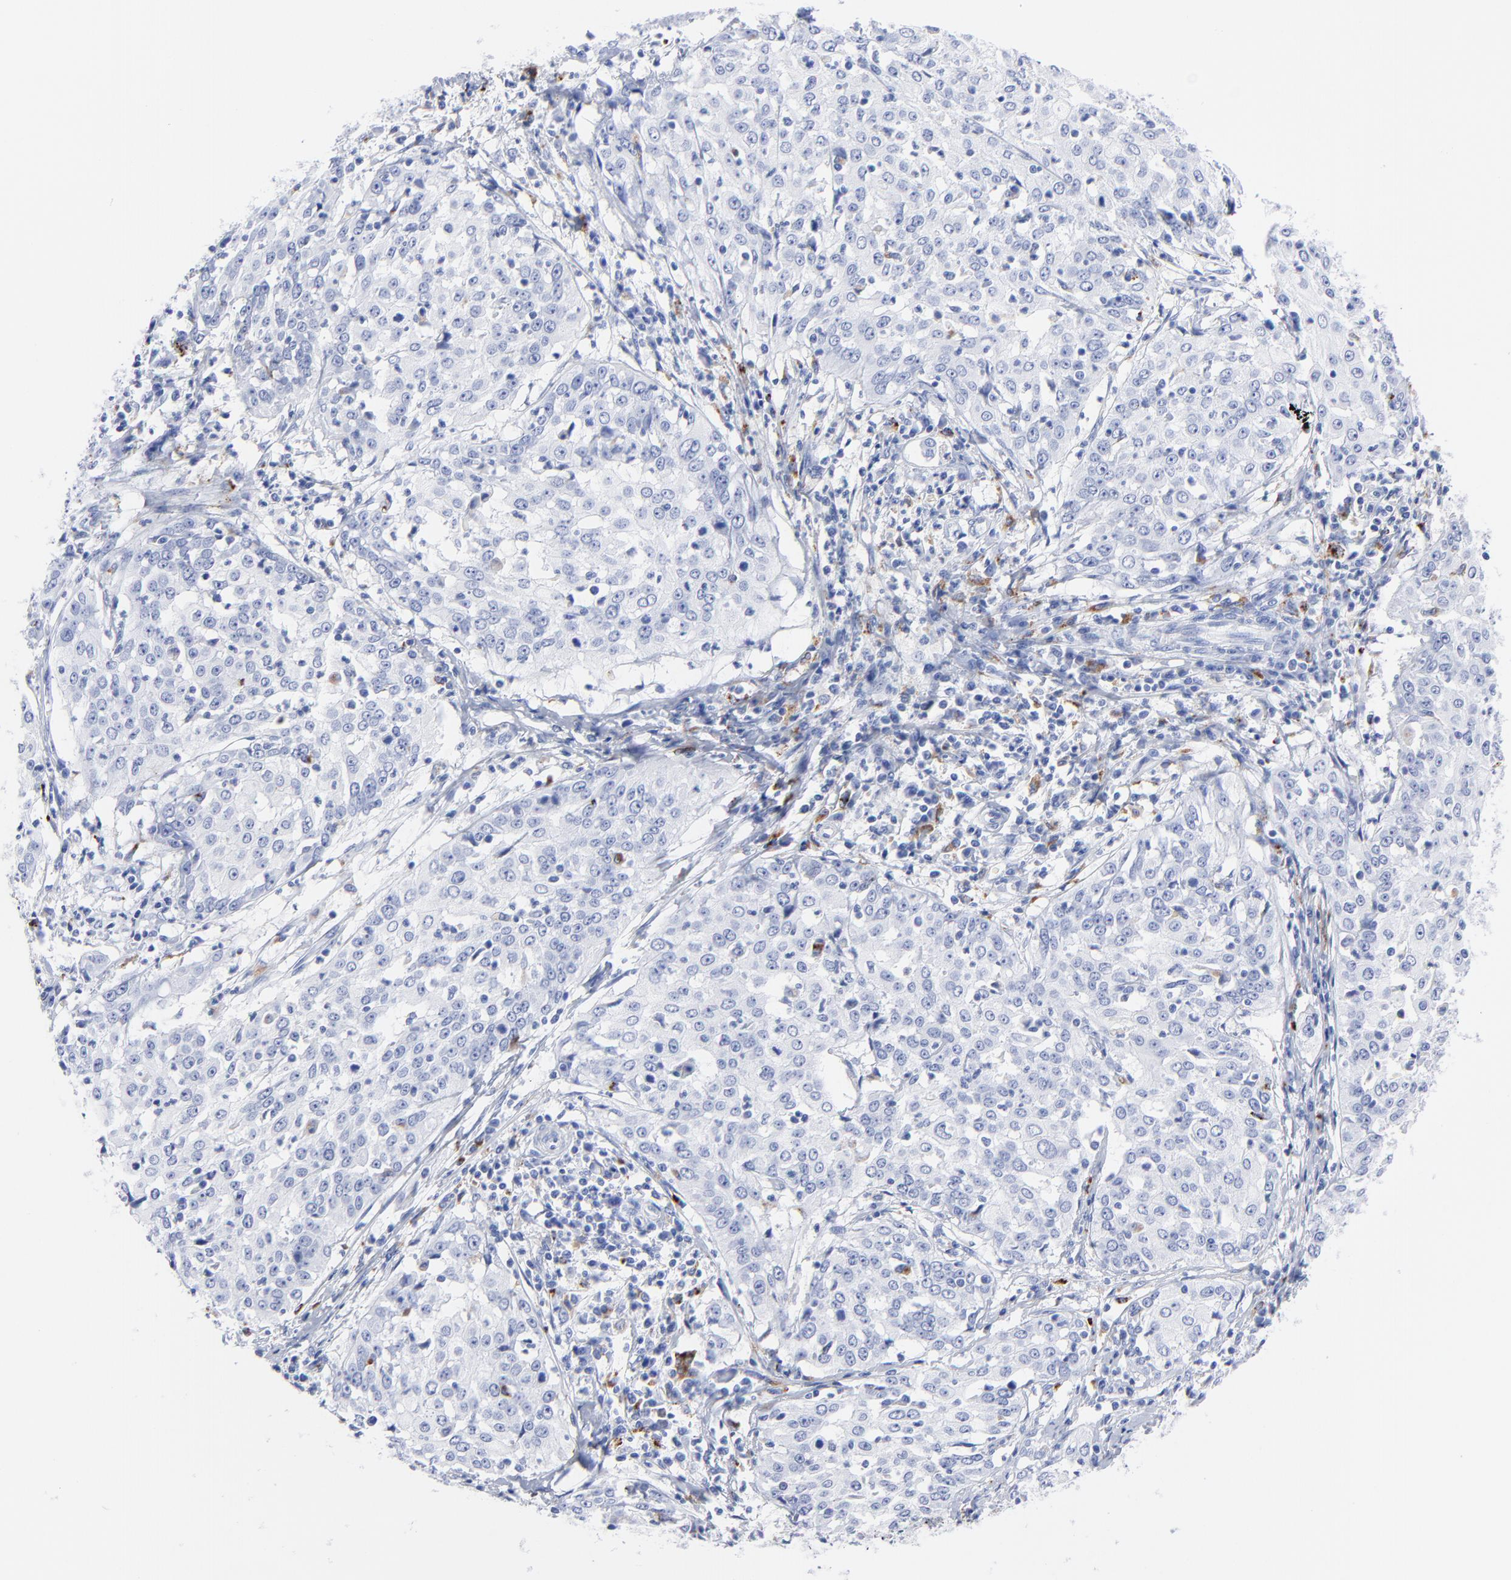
{"staining": {"intensity": "negative", "quantity": "none", "location": "none"}, "tissue": "cervical cancer", "cell_type": "Tumor cells", "image_type": "cancer", "snomed": [{"axis": "morphology", "description": "Squamous cell carcinoma, NOS"}, {"axis": "topography", "description": "Cervix"}], "caption": "Tumor cells show no significant staining in cervical cancer (squamous cell carcinoma).", "gene": "CPVL", "patient": {"sex": "female", "age": 39}}